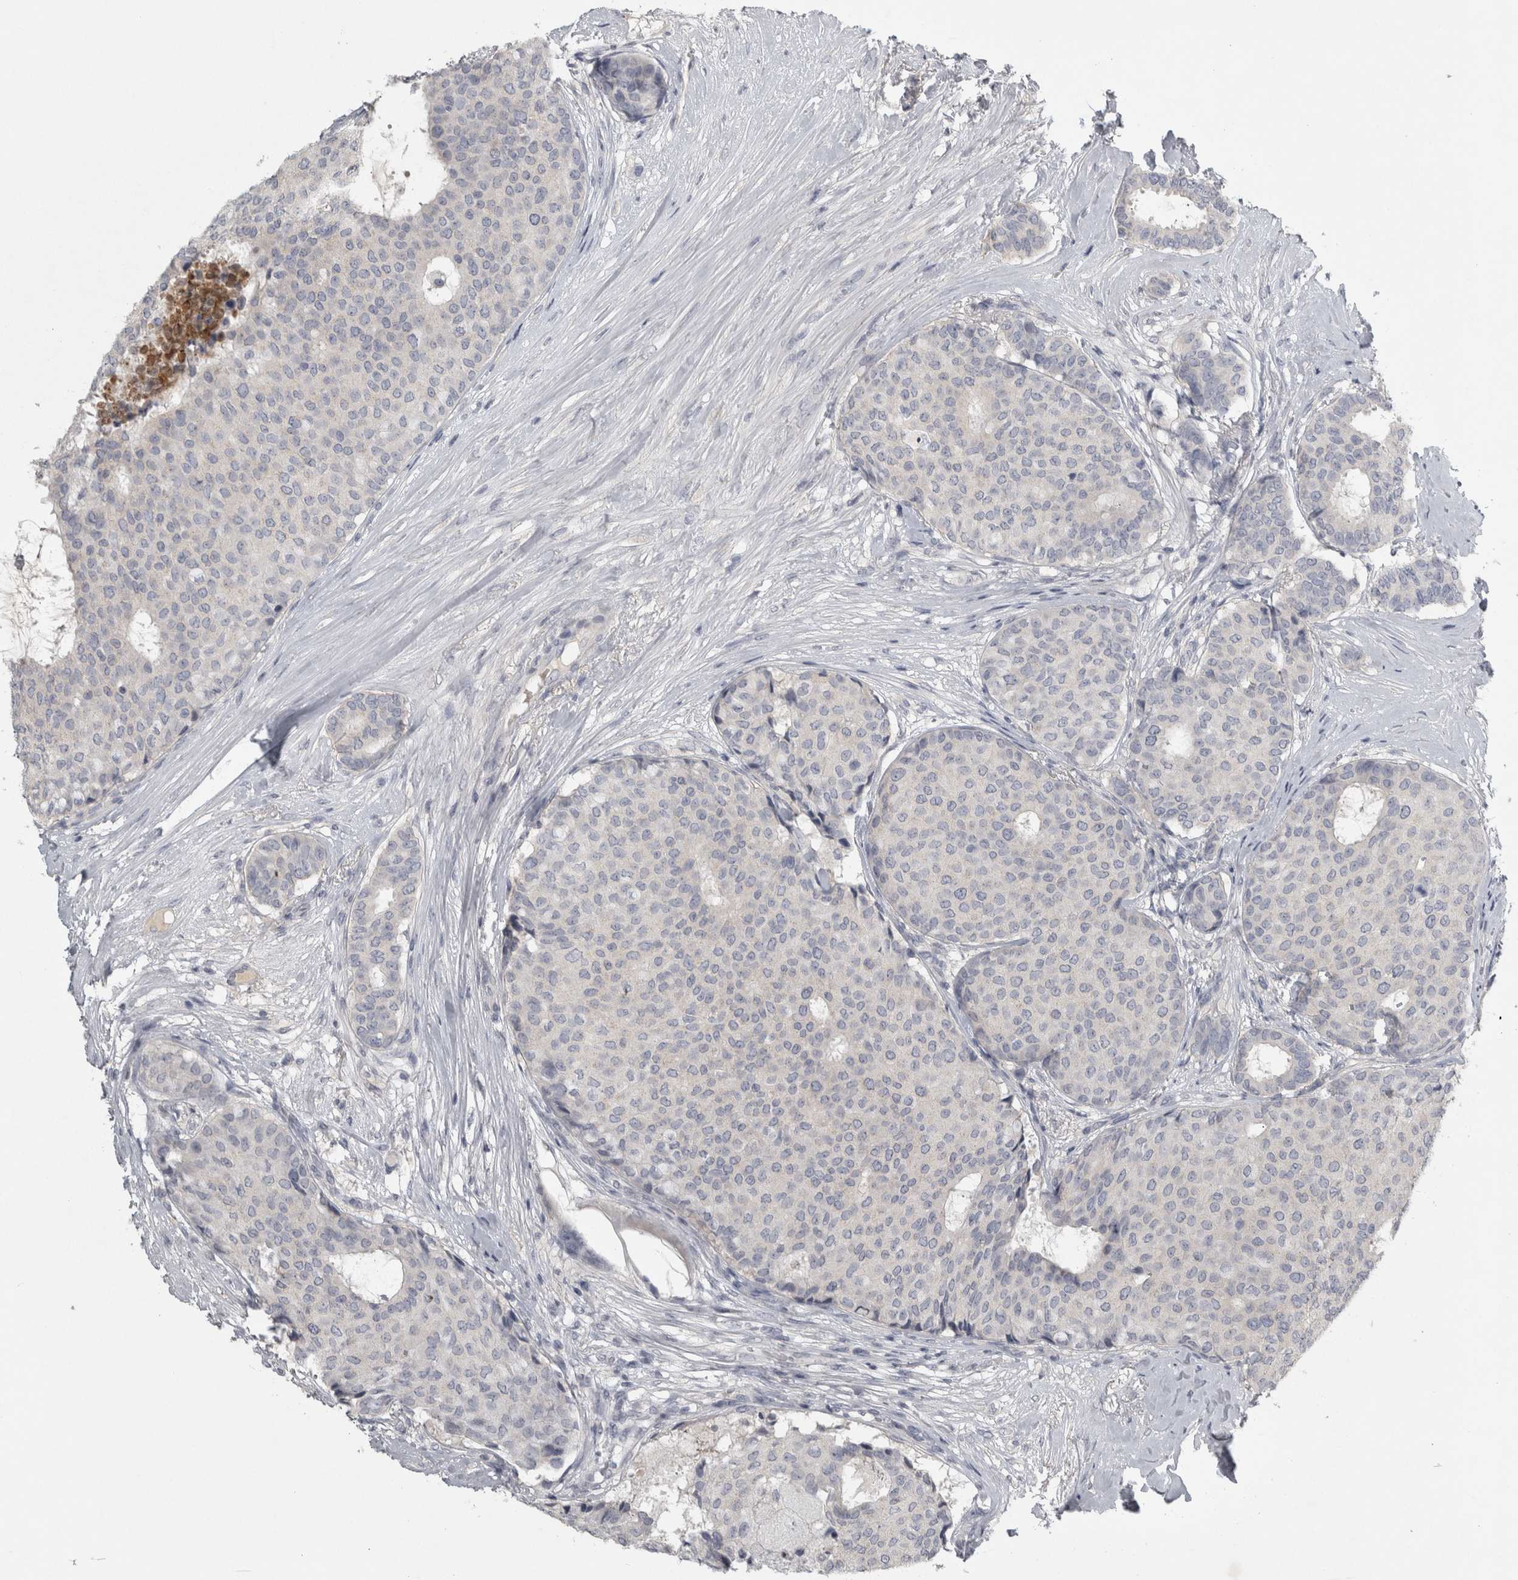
{"staining": {"intensity": "negative", "quantity": "none", "location": "none"}, "tissue": "breast cancer", "cell_type": "Tumor cells", "image_type": "cancer", "snomed": [{"axis": "morphology", "description": "Duct carcinoma"}, {"axis": "topography", "description": "Breast"}], "caption": "This is an immunohistochemistry histopathology image of breast cancer (intraductal carcinoma). There is no positivity in tumor cells.", "gene": "ENPP7", "patient": {"sex": "female", "age": 75}}